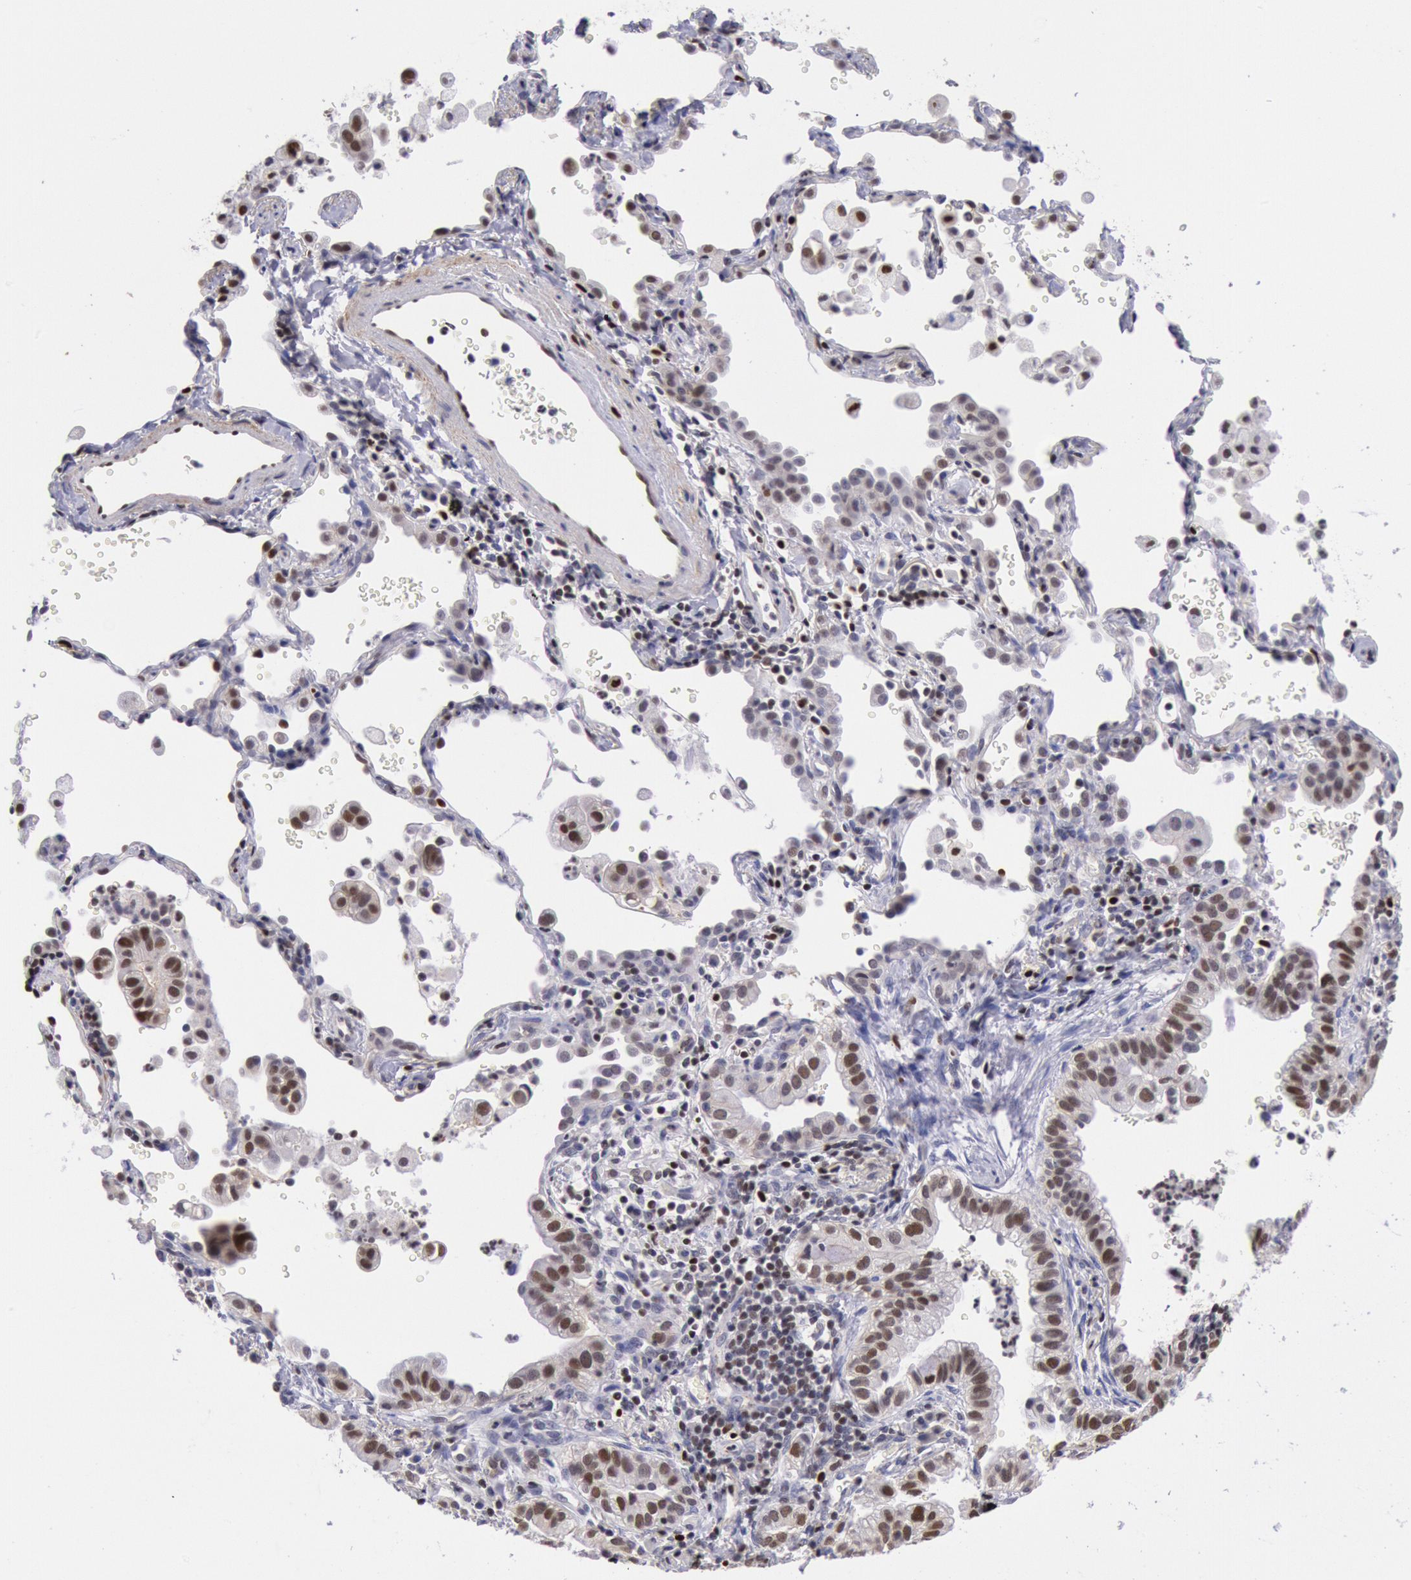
{"staining": {"intensity": "strong", "quantity": "25%-75%", "location": "nuclear"}, "tissue": "lung cancer", "cell_type": "Tumor cells", "image_type": "cancer", "snomed": [{"axis": "morphology", "description": "Adenocarcinoma, NOS"}, {"axis": "topography", "description": "Lung"}], "caption": "Lung cancer (adenocarcinoma) stained for a protein demonstrates strong nuclear positivity in tumor cells. The staining was performed using DAB (3,3'-diaminobenzidine), with brown indicating positive protein expression. Nuclei are stained blue with hematoxylin.", "gene": "RPS6KA5", "patient": {"sex": "female", "age": 50}}